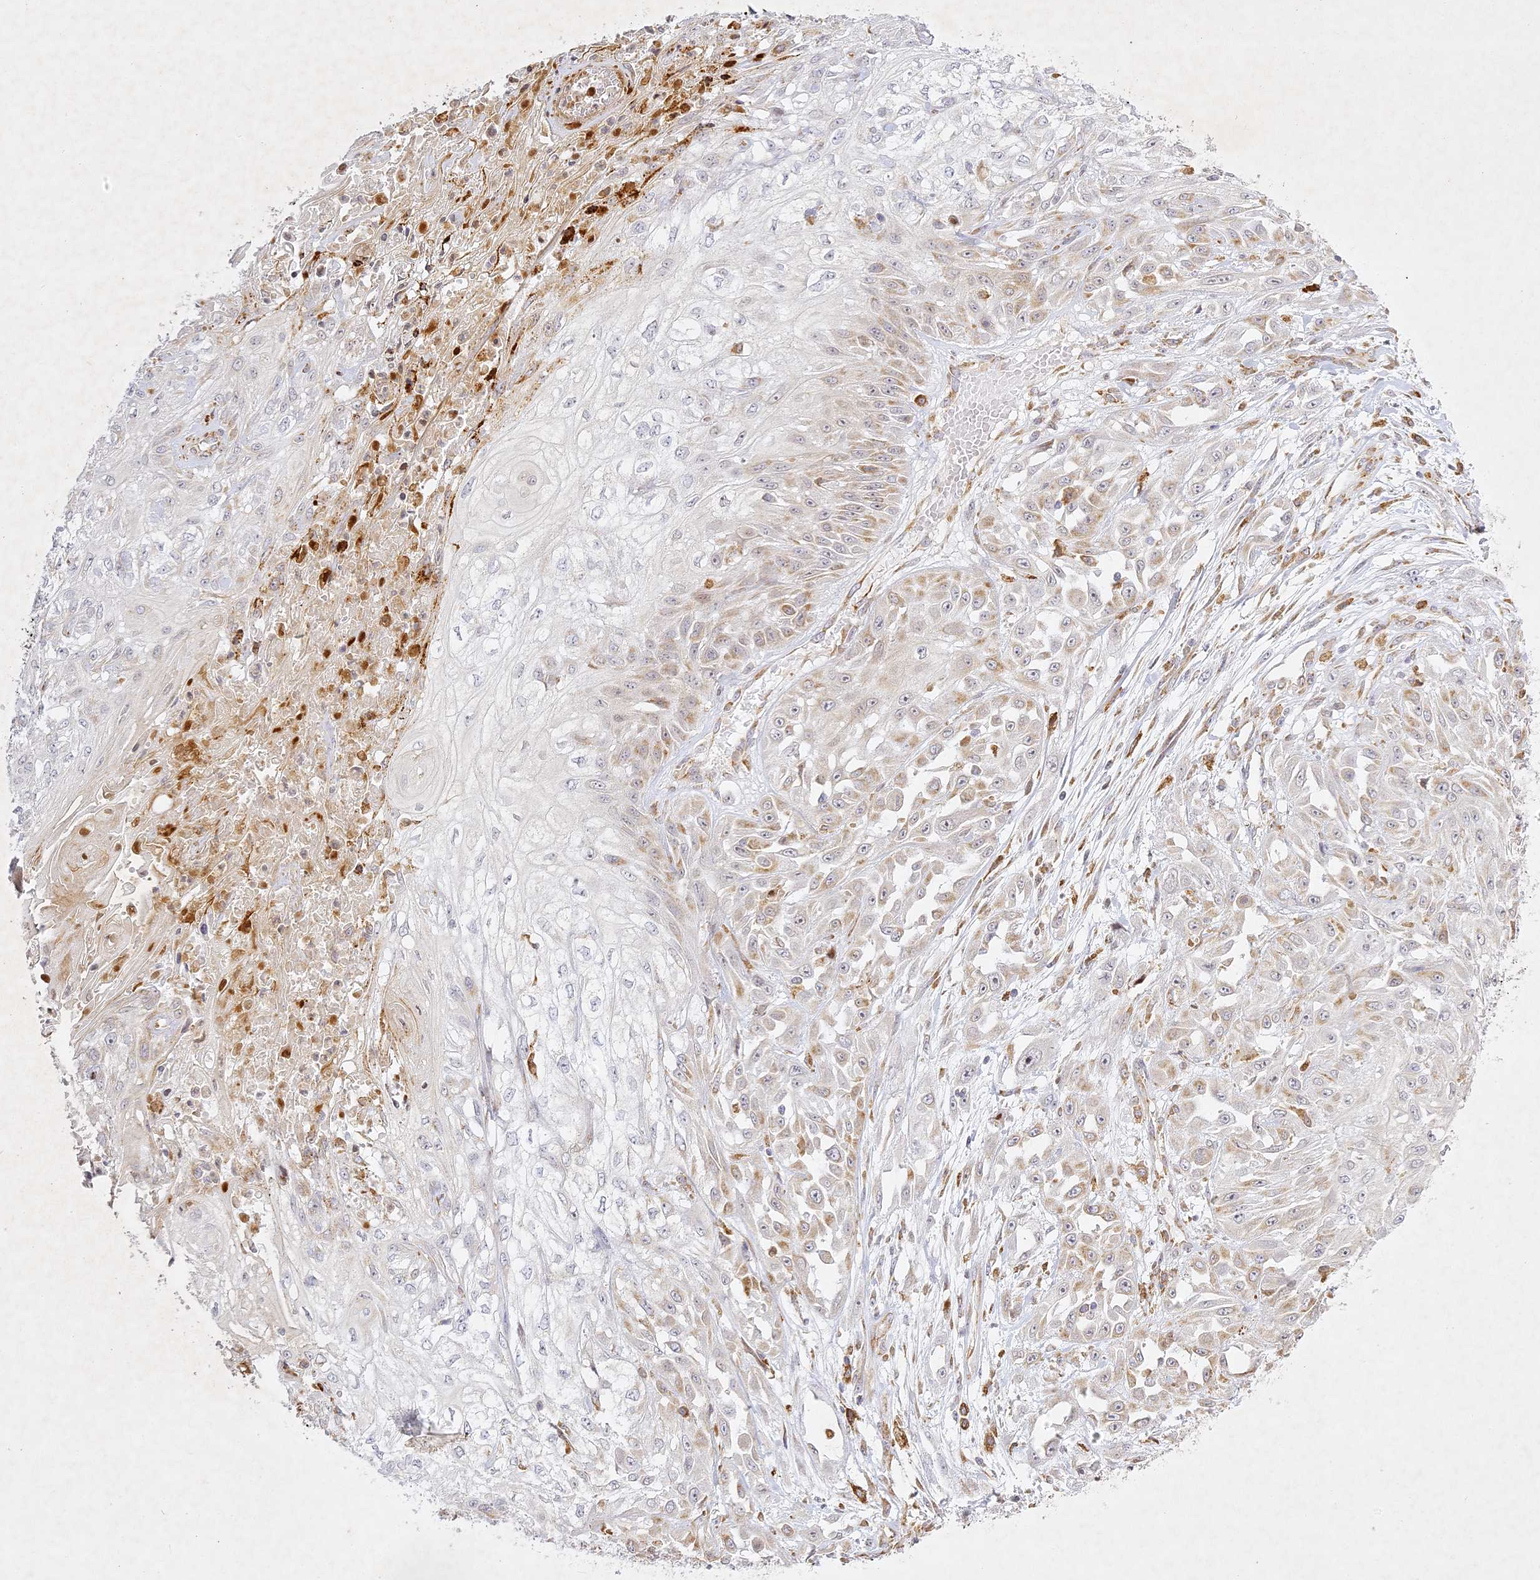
{"staining": {"intensity": "weak", "quantity": "<25%", "location": "cytoplasmic/membranous"}, "tissue": "skin cancer", "cell_type": "Tumor cells", "image_type": "cancer", "snomed": [{"axis": "morphology", "description": "Squamous cell carcinoma, NOS"}, {"axis": "morphology", "description": "Squamous cell carcinoma, metastatic, NOS"}, {"axis": "topography", "description": "Skin"}, {"axis": "topography", "description": "Lymph node"}], "caption": "DAB immunohistochemical staining of human skin cancer (squamous cell carcinoma) reveals no significant expression in tumor cells.", "gene": "SLC30A5", "patient": {"sex": "male", "age": 75}}